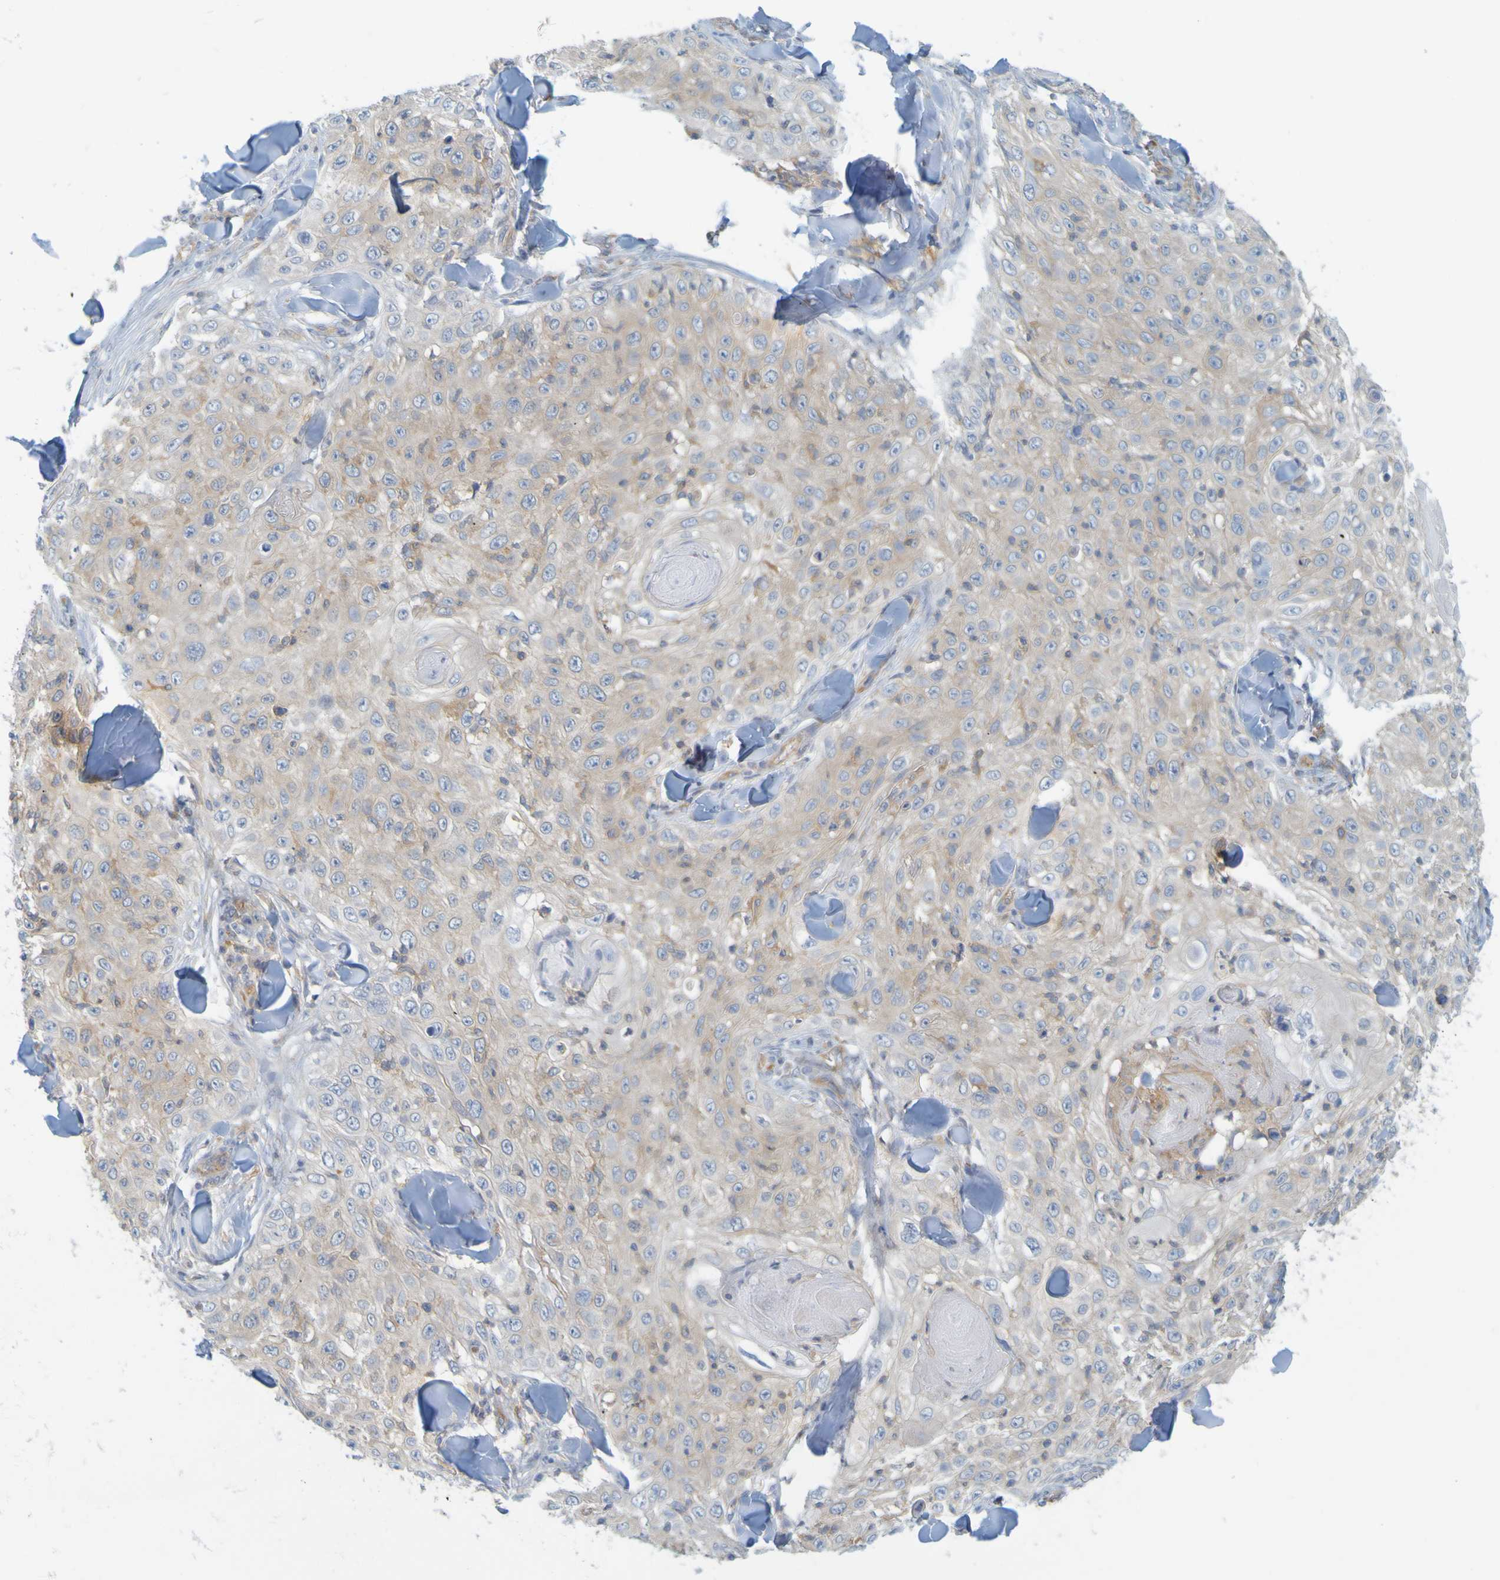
{"staining": {"intensity": "weak", "quantity": "<25%", "location": "cytoplasmic/membranous"}, "tissue": "skin cancer", "cell_type": "Tumor cells", "image_type": "cancer", "snomed": [{"axis": "morphology", "description": "Squamous cell carcinoma, NOS"}, {"axis": "topography", "description": "Skin"}], "caption": "Tumor cells are negative for protein expression in human skin squamous cell carcinoma.", "gene": "APPL1", "patient": {"sex": "male", "age": 86}}